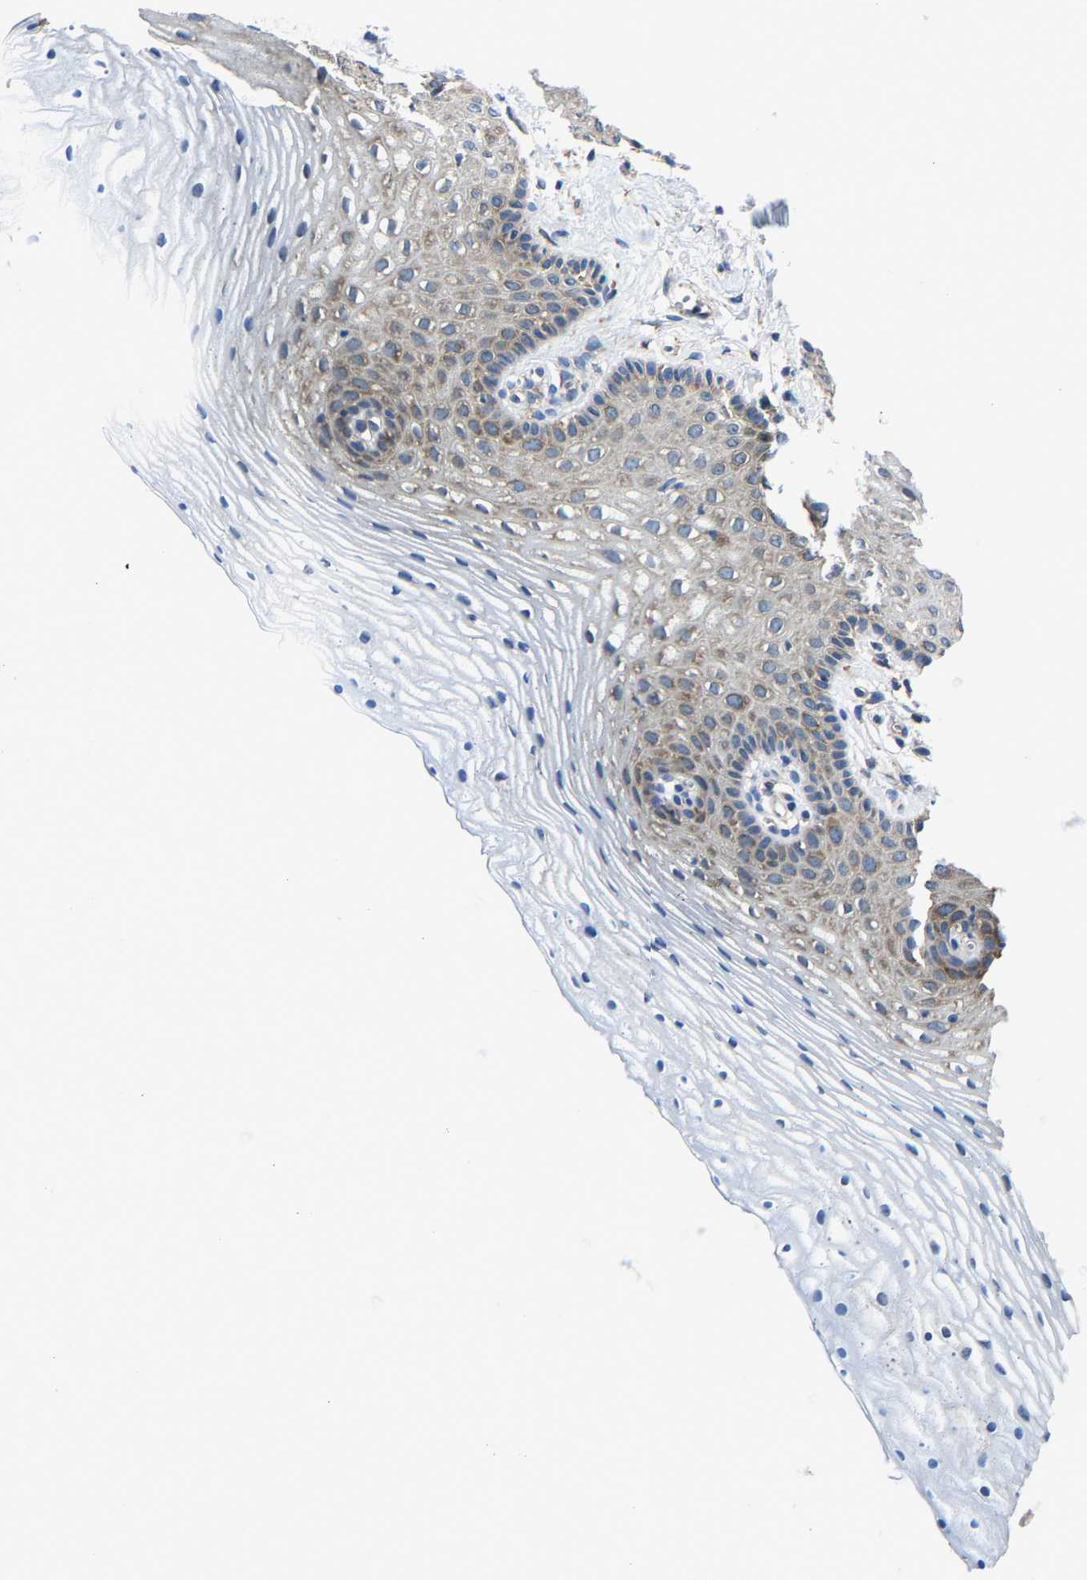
{"staining": {"intensity": "moderate", "quantity": "25%-75%", "location": "cytoplasmic/membranous"}, "tissue": "vagina", "cell_type": "Squamous epithelial cells", "image_type": "normal", "snomed": [{"axis": "morphology", "description": "Normal tissue, NOS"}, {"axis": "topography", "description": "Vagina"}], "caption": "A brown stain shows moderate cytoplasmic/membranous expression of a protein in squamous epithelial cells of unremarkable vagina. (DAB (3,3'-diaminobenzidine) IHC, brown staining for protein, blue staining for nuclei).", "gene": "G3BP2", "patient": {"sex": "female", "age": 32}}